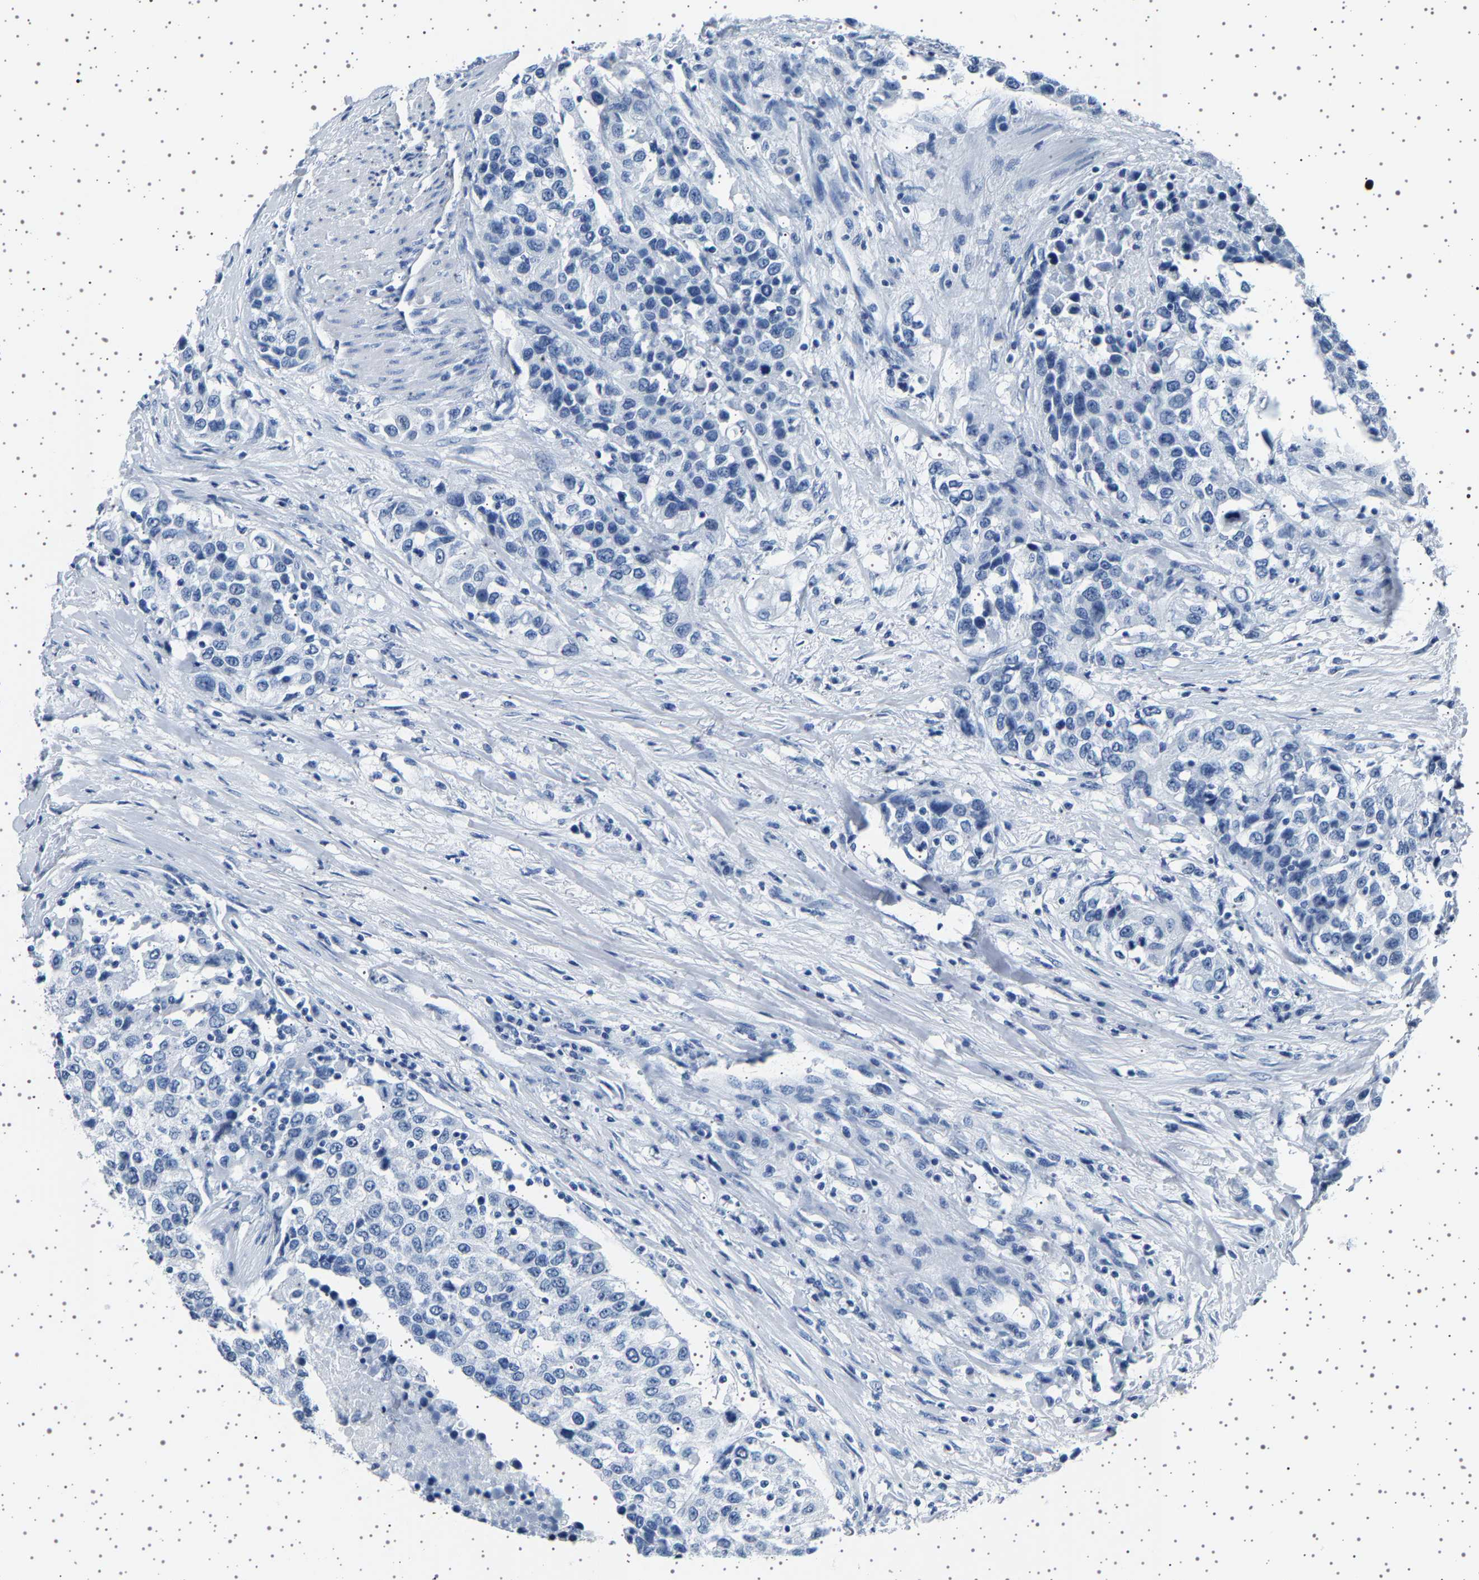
{"staining": {"intensity": "negative", "quantity": "none", "location": "none"}, "tissue": "urothelial cancer", "cell_type": "Tumor cells", "image_type": "cancer", "snomed": [{"axis": "morphology", "description": "Urothelial carcinoma, High grade"}, {"axis": "topography", "description": "Urinary bladder"}], "caption": "An immunohistochemistry photomicrograph of high-grade urothelial carcinoma is shown. There is no staining in tumor cells of high-grade urothelial carcinoma.", "gene": "TFF3", "patient": {"sex": "female", "age": 80}}